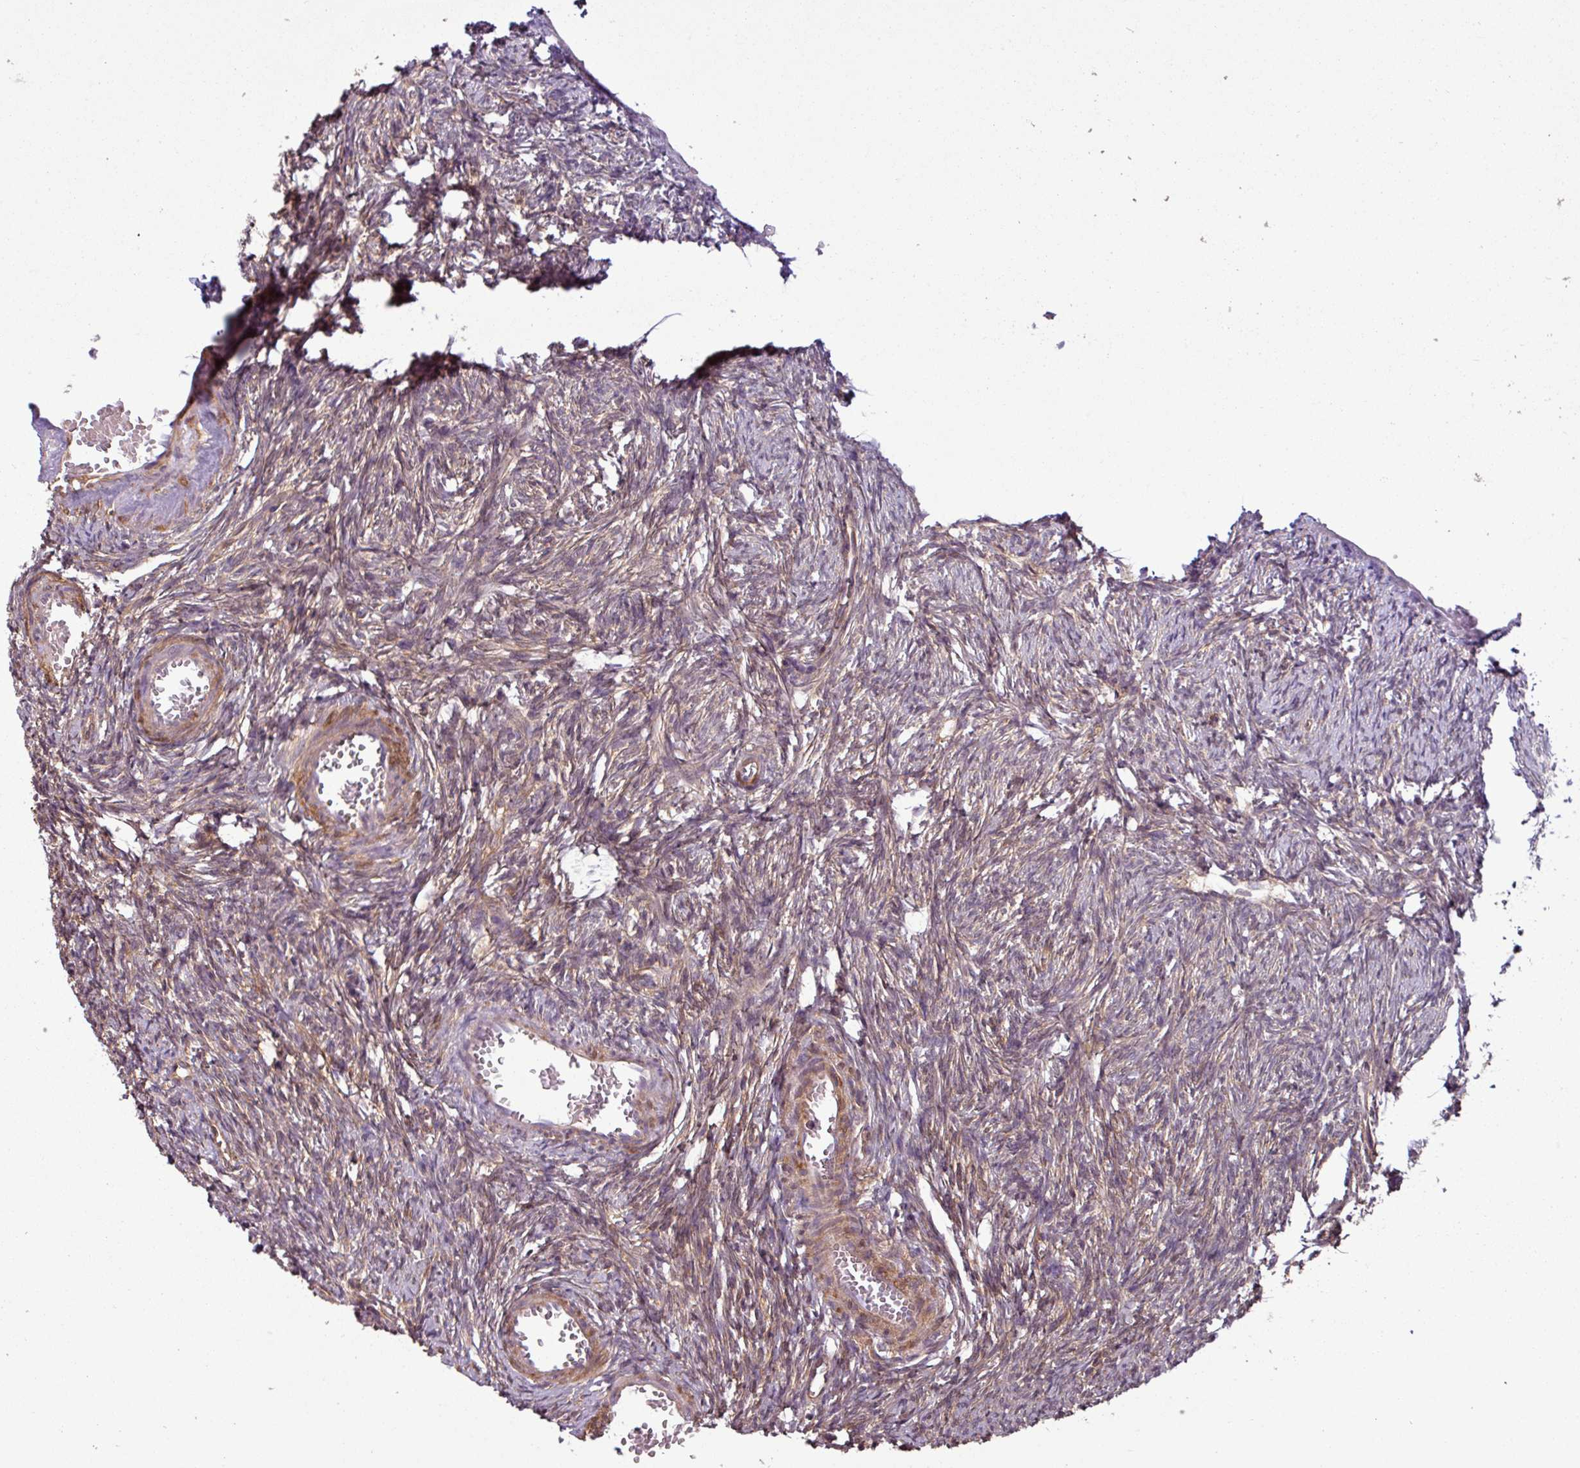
{"staining": {"intensity": "weak", "quantity": "25%-75%", "location": "cytoplasmic/membranous"}, "tissue": "ovary", "cell_type": "Ovarian stroma cells", "image_type": "normal", "snomed": [{"axis": "morphology", "description": "Normal tissue, NOS"}, {"axis": "topography", "description": "Ovary"}], "caption": "Ovarian stroma cells reveal low levels of weak cytoplasmic/membranous expression in about 25%-75% of cells in benign human ovary.", "gene": "SH3BGRL", "patient": {"sex": "female", "age": 51}}